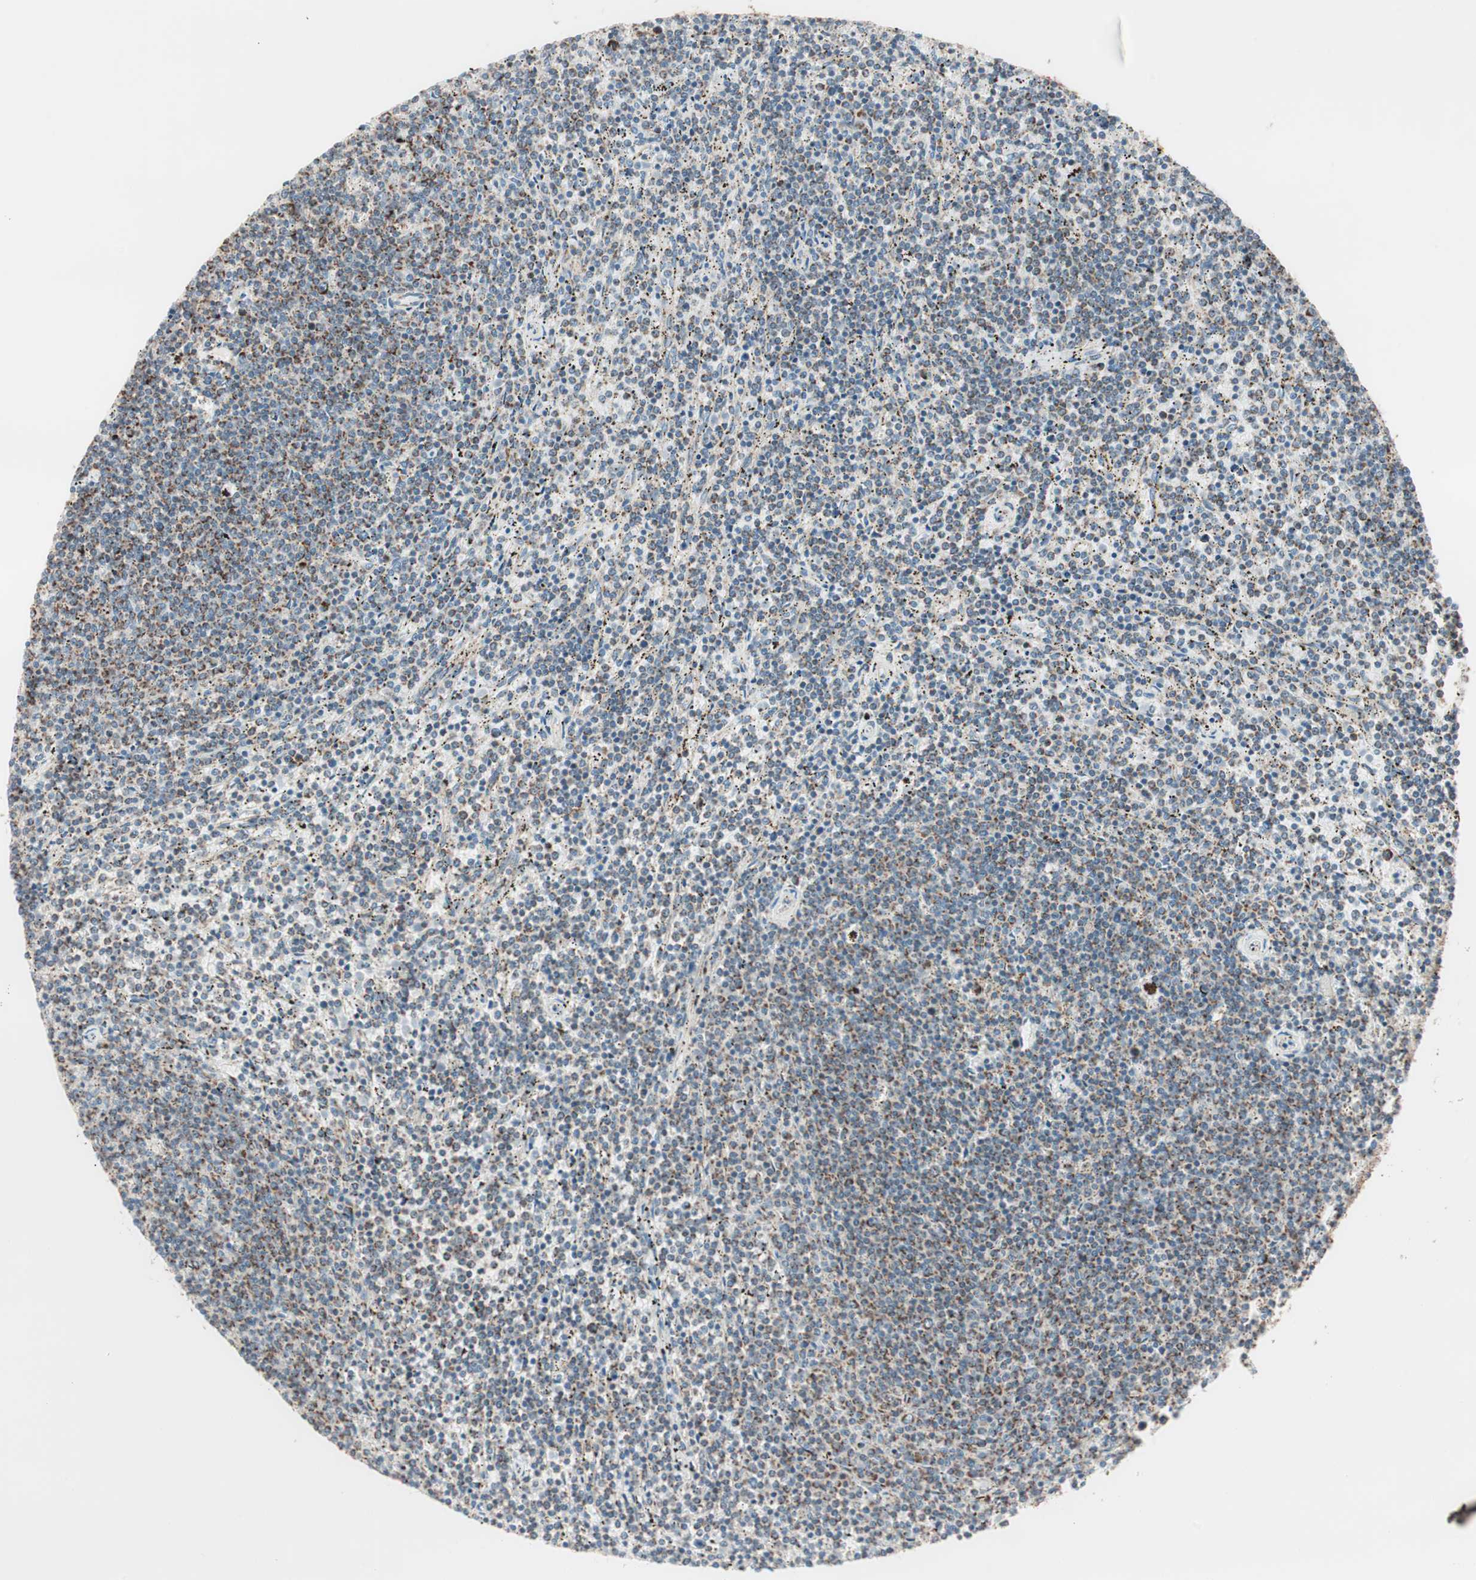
{"staining": {"intensity": "moderate", "quantity": "25%-75%", "location": "cytoplasmic/membranous"}, "tissue": "lymphoma", "cell_type": "Tumor cells", "image_type": "cancer", "snomed": [{"axis": "morphology", "description": "Malignant lymphoma, non-Hodgkin's type, Low grade"}, {"axis": "topography", "description": "Spleen"}], "caption": "This micrograph shows immunohistochemistry (IHC) staining of low-grade malignant lymphoma, non-Hodgkin's type, with medium moderate cytoplasmic/membranous staining in approximately 25%-75% of tumor cells.", "gene": "TOMM20", "patient": {"sex": "female", "age": 50}}